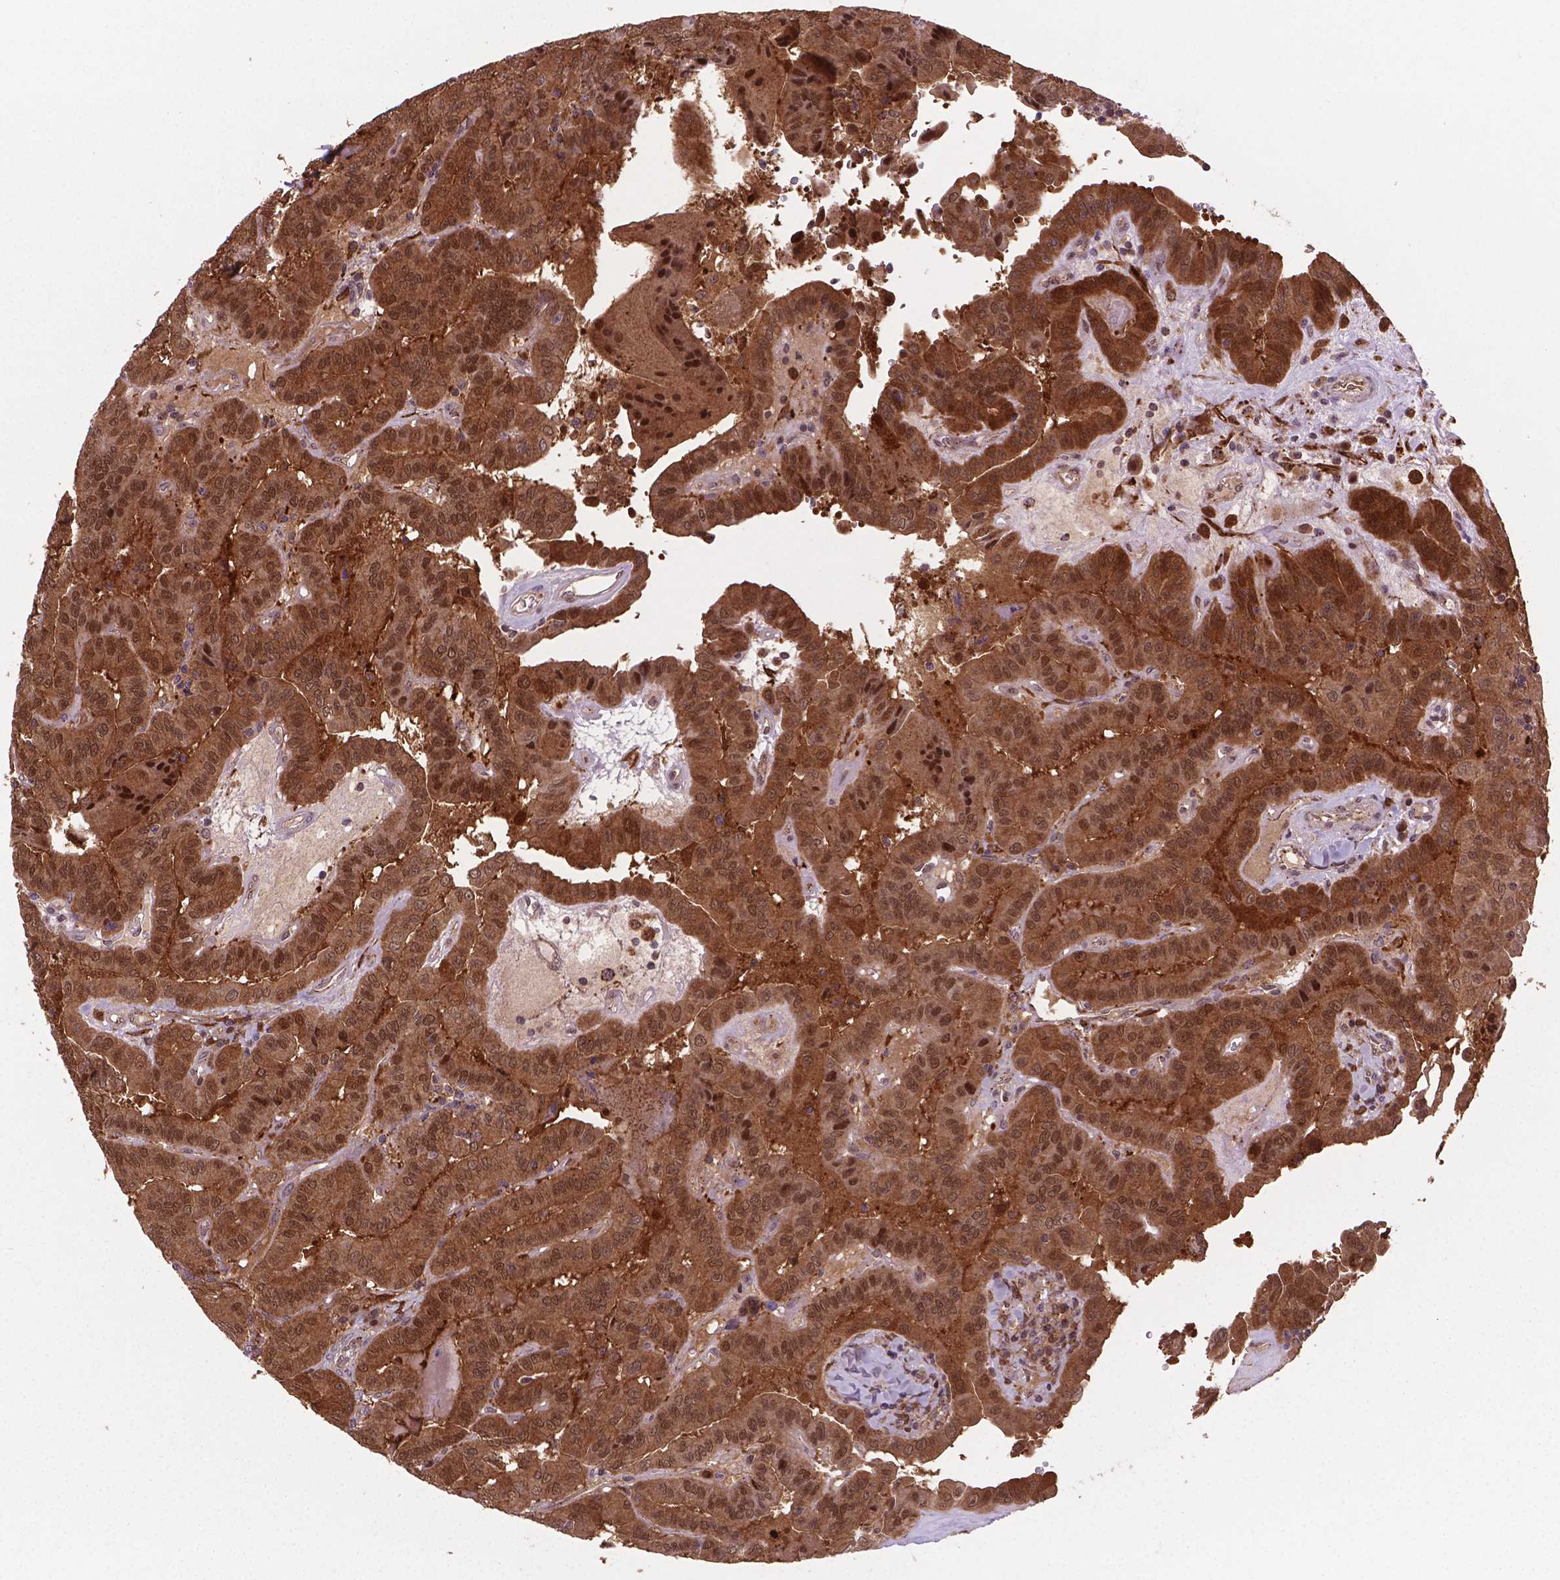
{"staining": {"intensity": "moderate", "quantity": ">75%", "location": "cytoplasmic/membranous,nuclear"}, "tissue": "thyroid cancer", "cell_type": "Tumor cells", "image_type": "cancer", "snomed": [{"axis": "morphology", "description": "Papillary adenocarcinoma, NOS"}, {"axis": "topography", "description": "Thyroid gland"}], "caption": "IHC image of neoplastic tissue: human thyroid papillary adenocarcinoma stained using immunohistochemistry displays medium levels of moderate protein expression localized specifically in the cytoplasmic/membranous and nuclear of tumor cells, appearing as a cytoplasmic/membranous and nuclear brown color.", "gene": "PLIN3", "patient": {"sex": "female", "age": 37}}